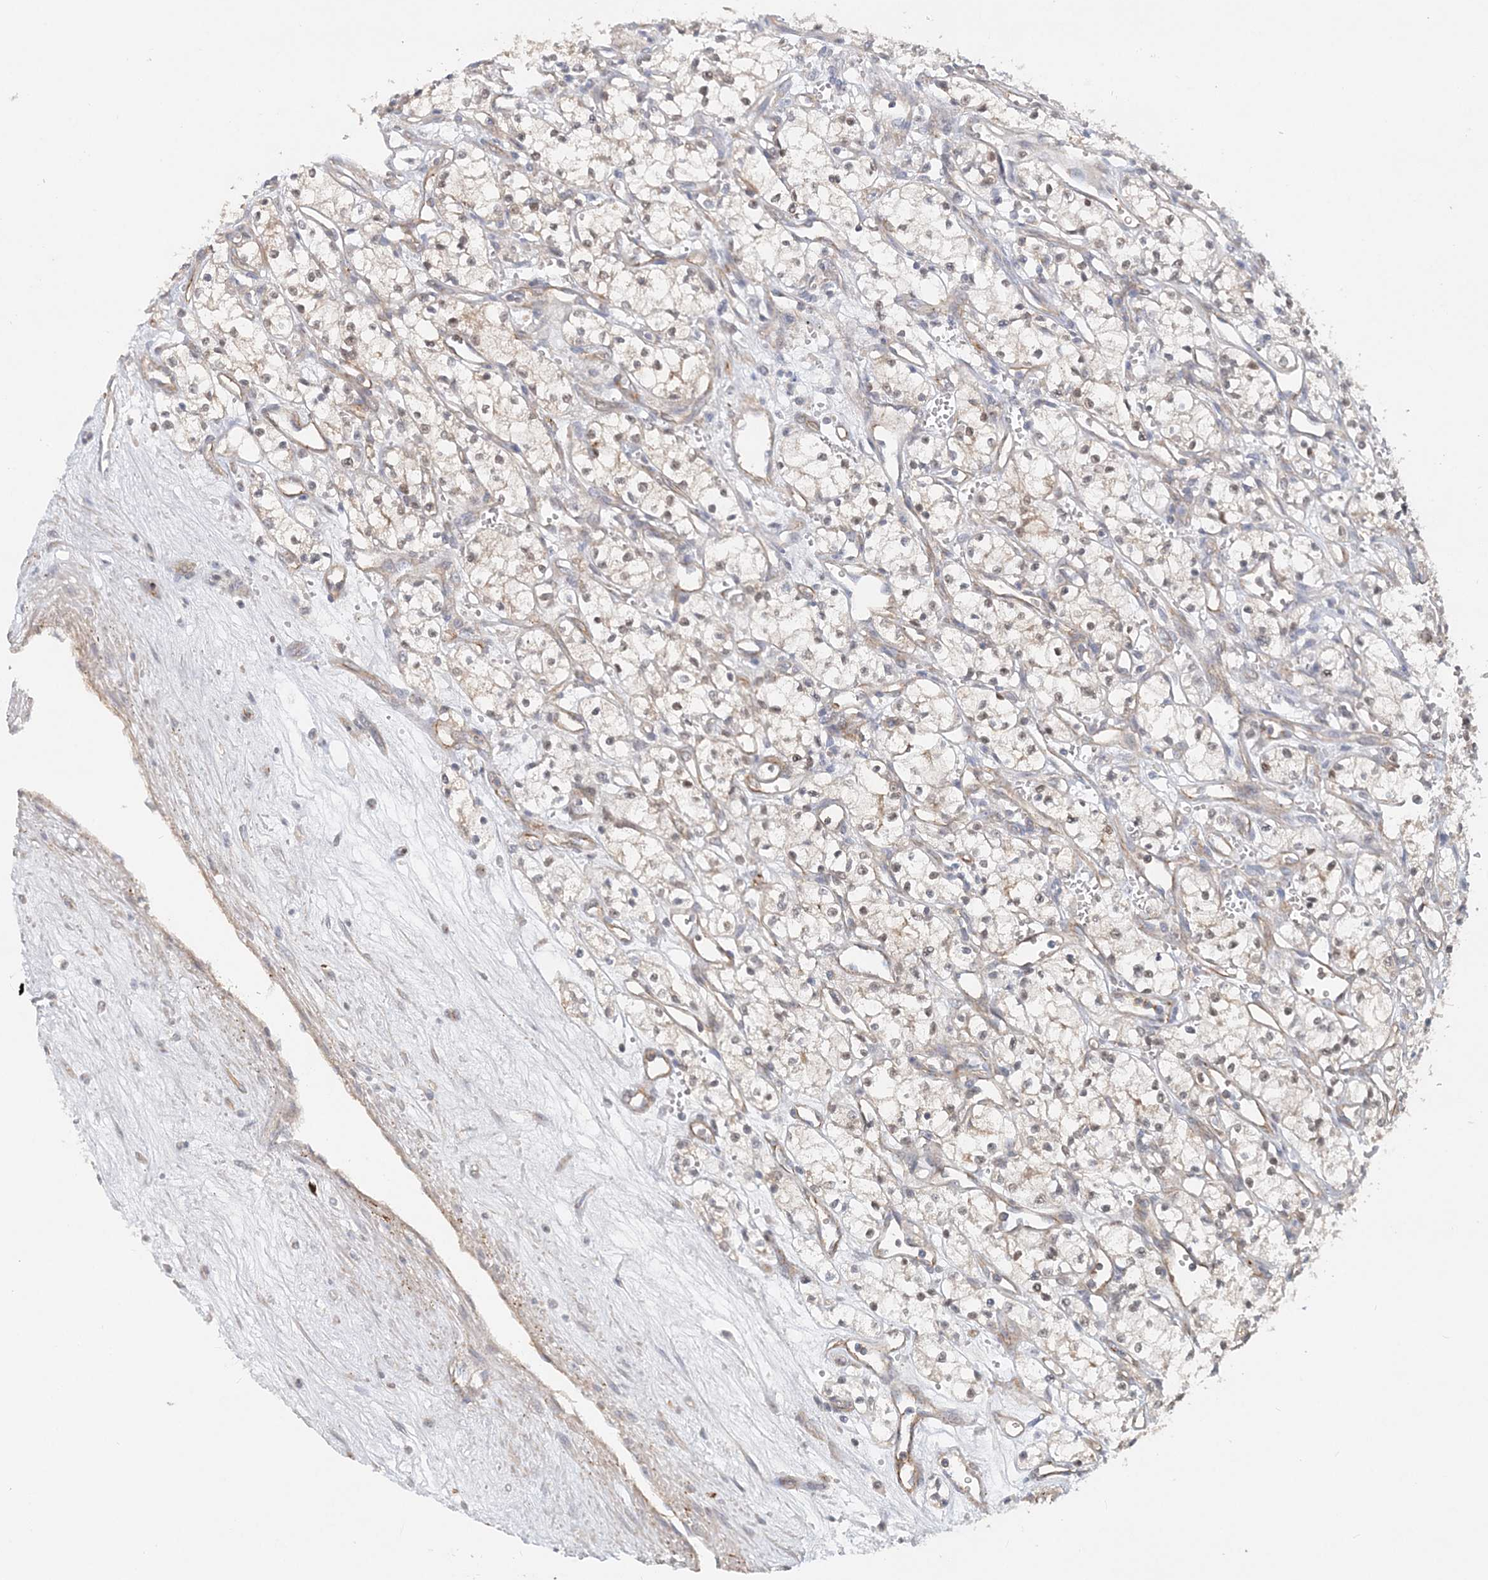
{"staining": {"intensity": "negative", "quantity": "none", "location": "none"}, "tissue": "renal cancer", "cell_type": "Tumor cells", "image_type": "cancer", "snomed": [{"axis": "morphology", "description": "Adenocarcinoma, NOS"}, {"axis": "topography", "description": "Kidney"}], "caption": "Protein analysis of renal cancer (adenocarcinoma) reveals no significant staining in tumor cells. (DAB immunohistochemistry, high magnification).", "gene": "MAT2B", "patient": {"sex": "male", "age": 59}}